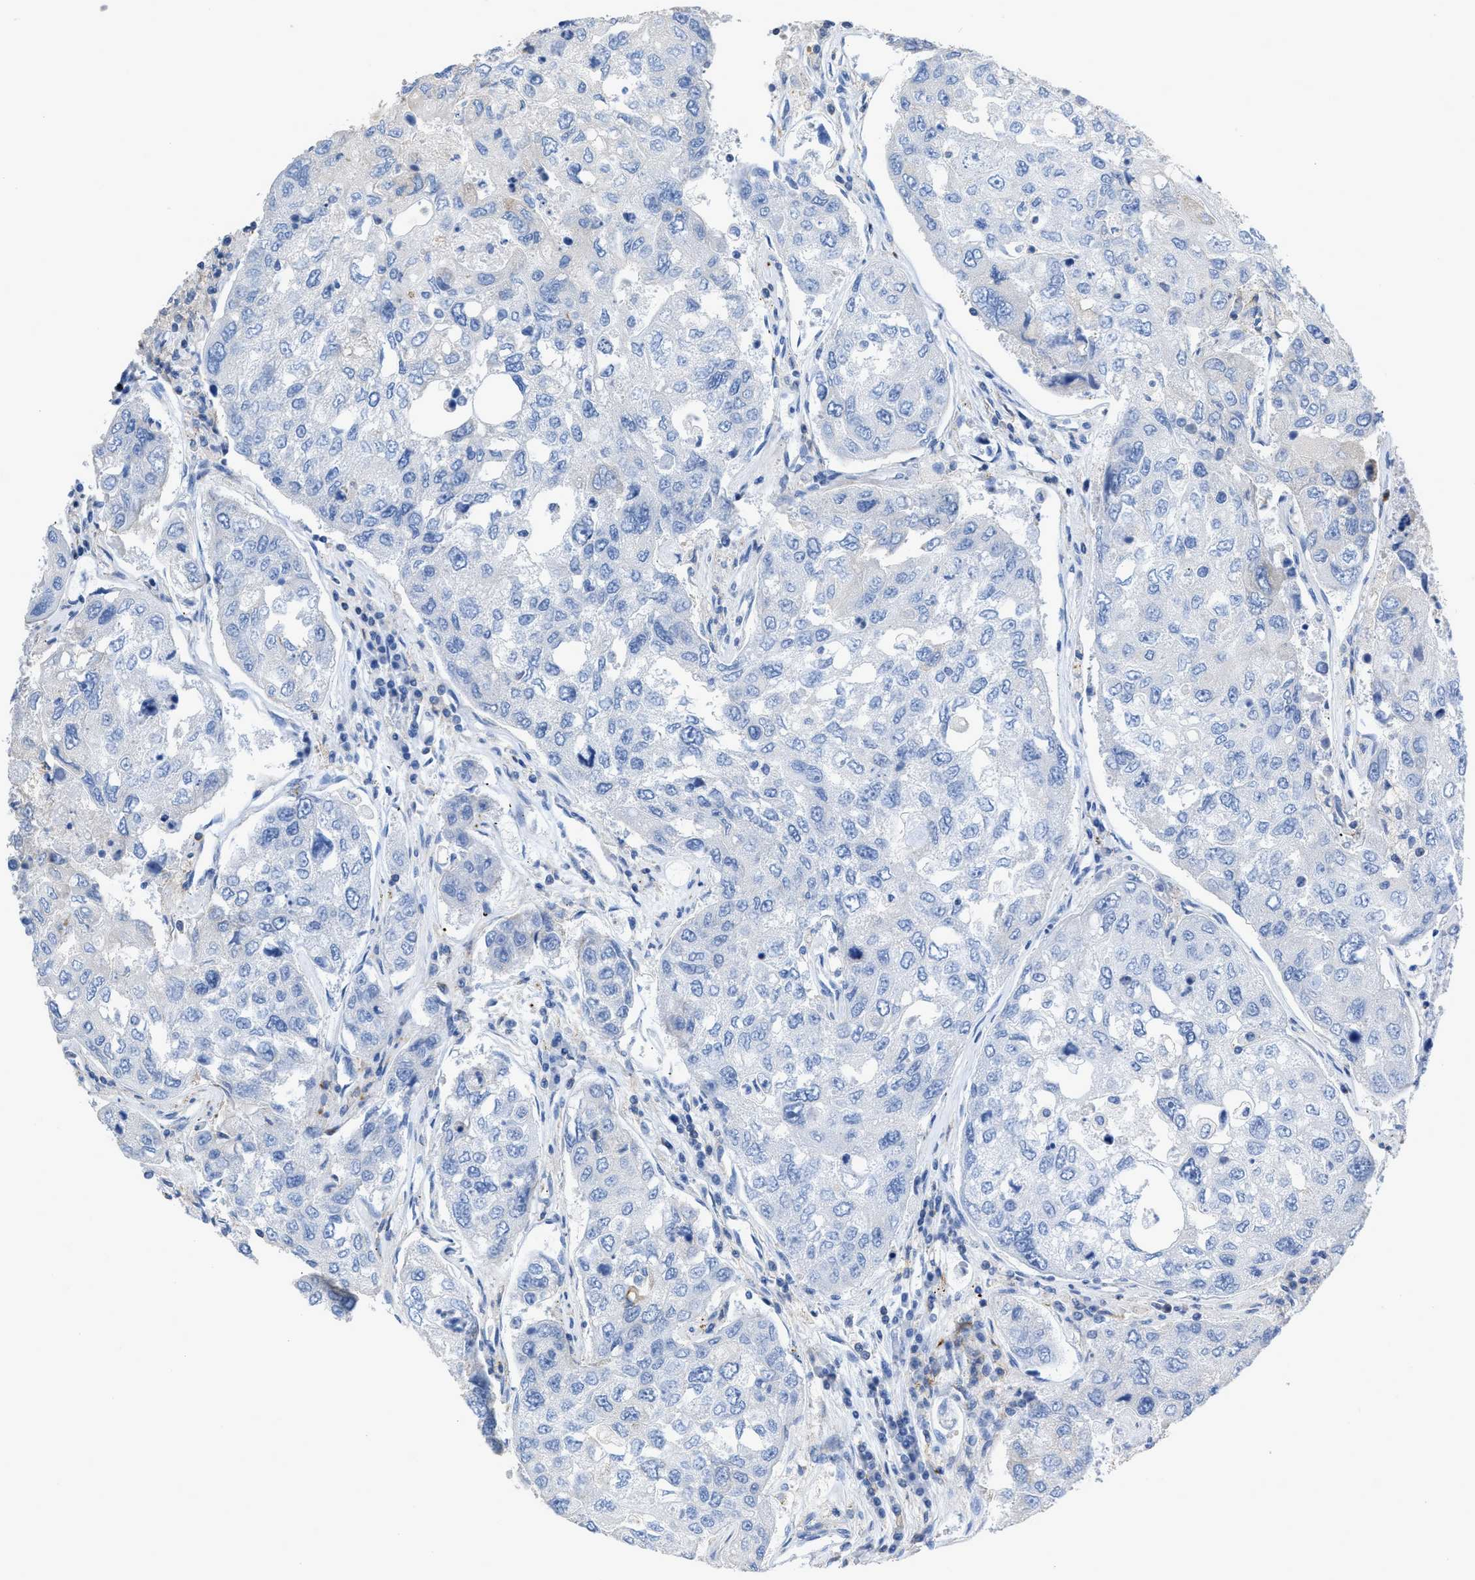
{"staining": {"intensity": "negative", "quantity": "none", "location": "none"}, "tissue": "urothelial cancer", "cell_type": "Tumor cells", "image_type": "cancer", "snomed": [{"axis": "morphology", "description": "Urothelial carcinoma, High grade"}, {"axis": "topography", "description": "Lymph node"}, {"axis": "topography", "description": "Urinary bladder"}], "caption": "IHC histopathology image of human high-grade urothelial carcinoma stained for a protein (brown), which reveals no expression in tumor cells.", "gene": "PRMT2", "patient": {"sex": "male", "age": 51}}